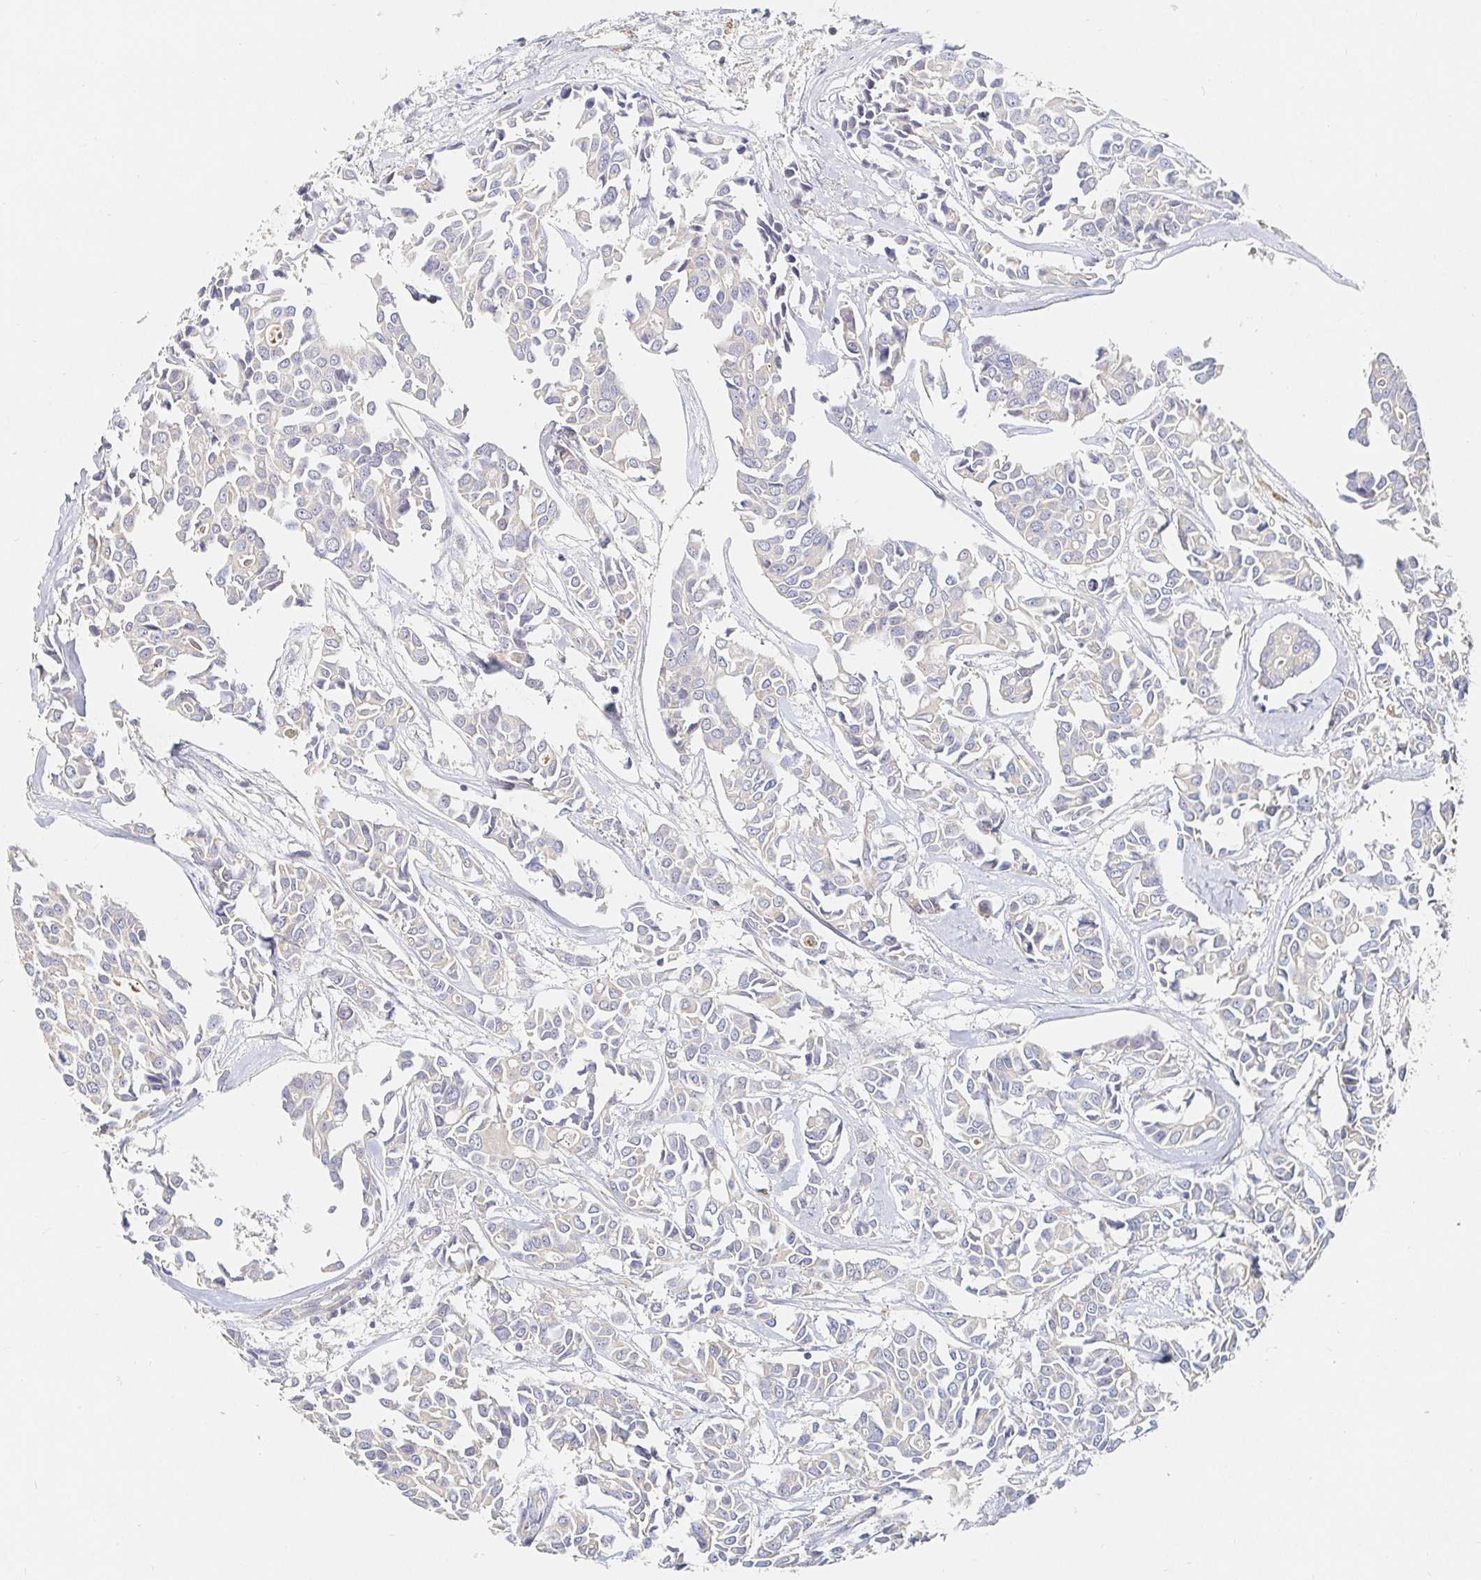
{"staining": {"intensity": "negative", "quantity": "none", "location": "none"}, "tissue": "breast cancer", "cell_type": "Tumor cells", "image_type": "cancer", "snomed": [{"axis": "morphology", "description": "Duct carcinoma"}, {"axis": "topography", "description": "Breast"}], "caption": "This is an IHC micrograph of intraductal carcinoma (breast). There is no expression in tumor cells.", "gene": "NME9", "patient": {"sex": "female", "age": 54}}